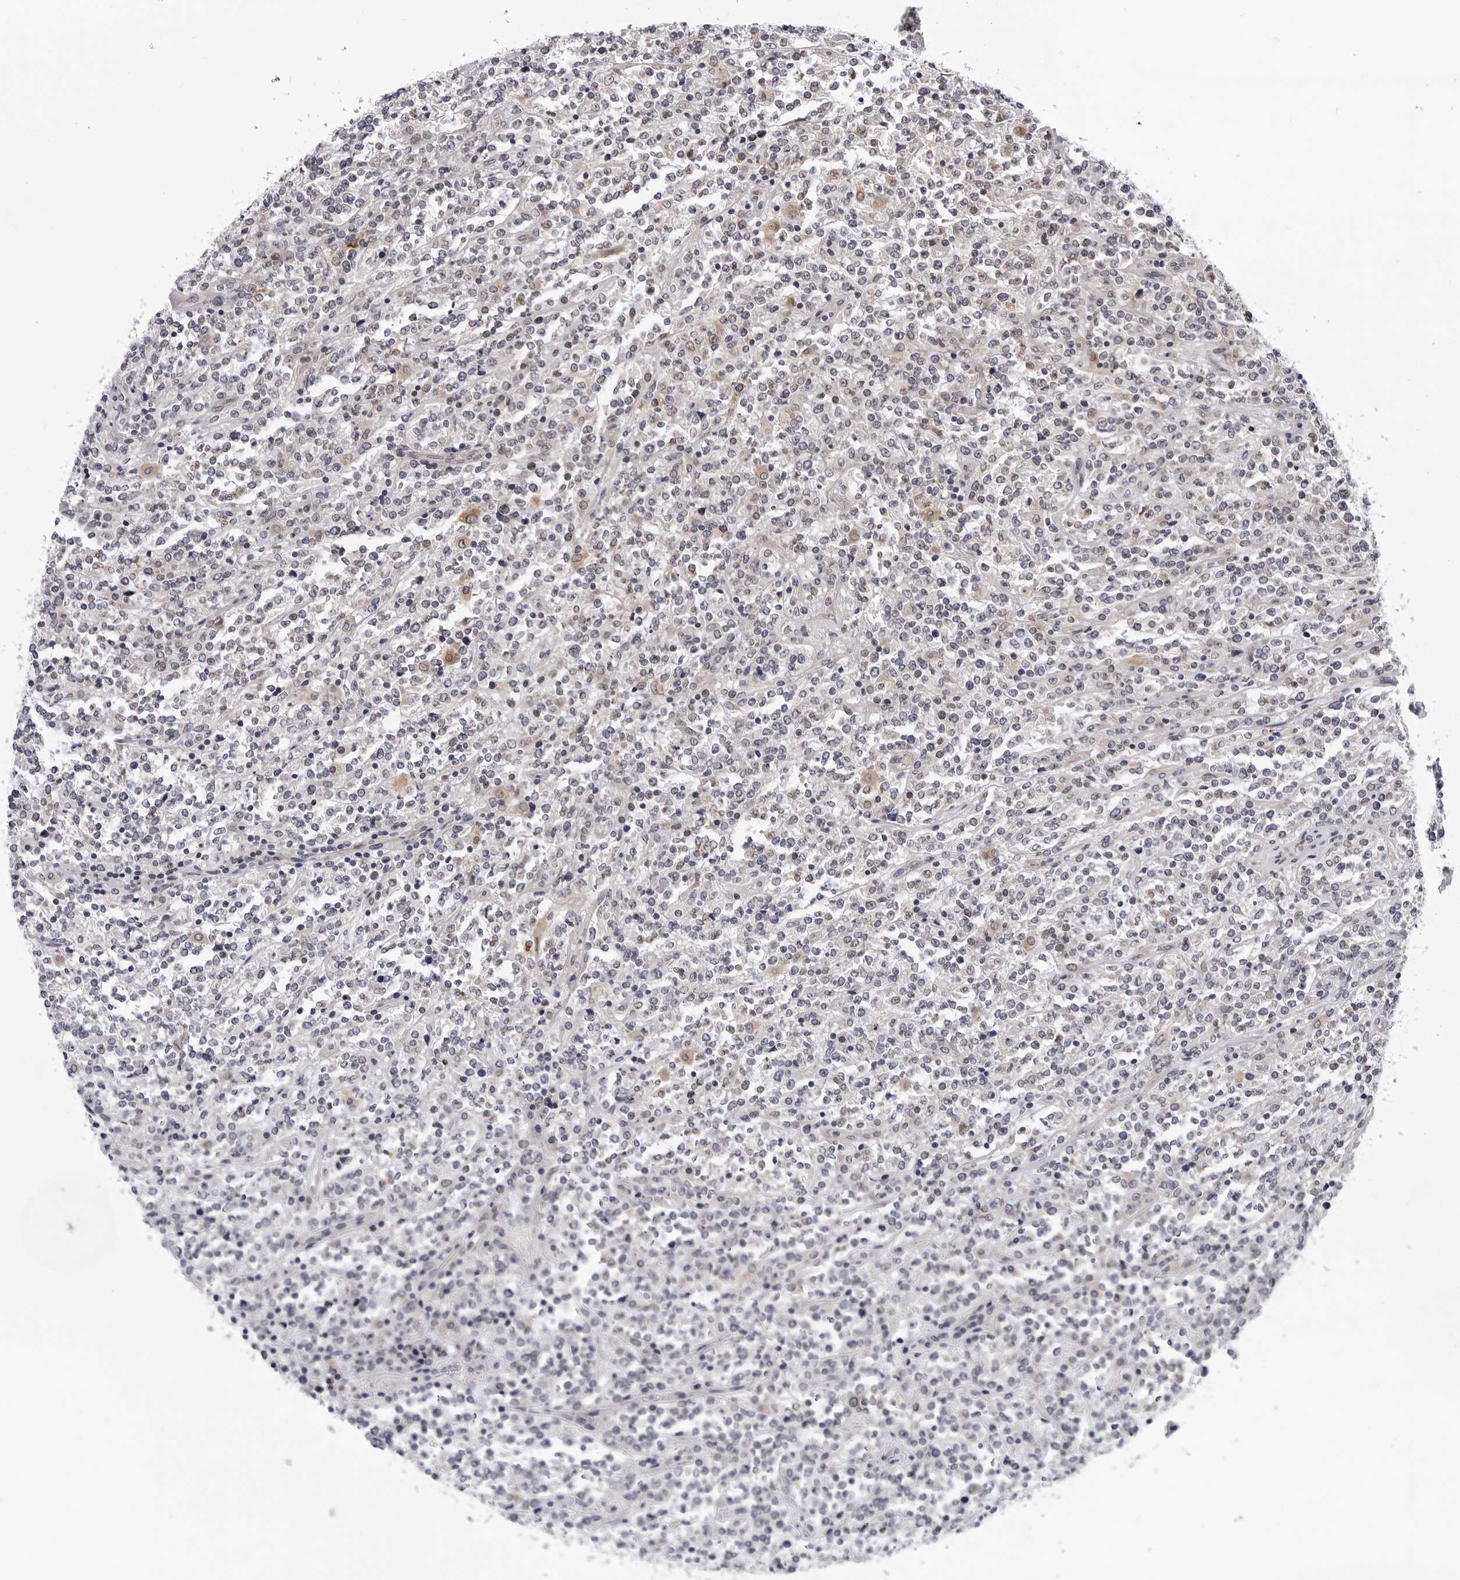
{"staining": {"intensity": "negative", "quantity": "none", "location": "none"}, "tissue": "lymphoma", "cell_type": "Tumor cells", "image_type": "cancer", "snomed": [{"axis": "morphology", "description": "Malignant lymphoma, non-Hodgkin's type, High grade"}, {"axis": "topography", "description": "Soft tissue"}], "caption": "Tumor cells show no significant protein expression in lymphoma. (DAB (3,3'-diaminobenzidine) immunohistochemistry with hematoxylin counter stain).", "gene": "KIAA1614", "patient": {"sex": "male", "age": 18}}